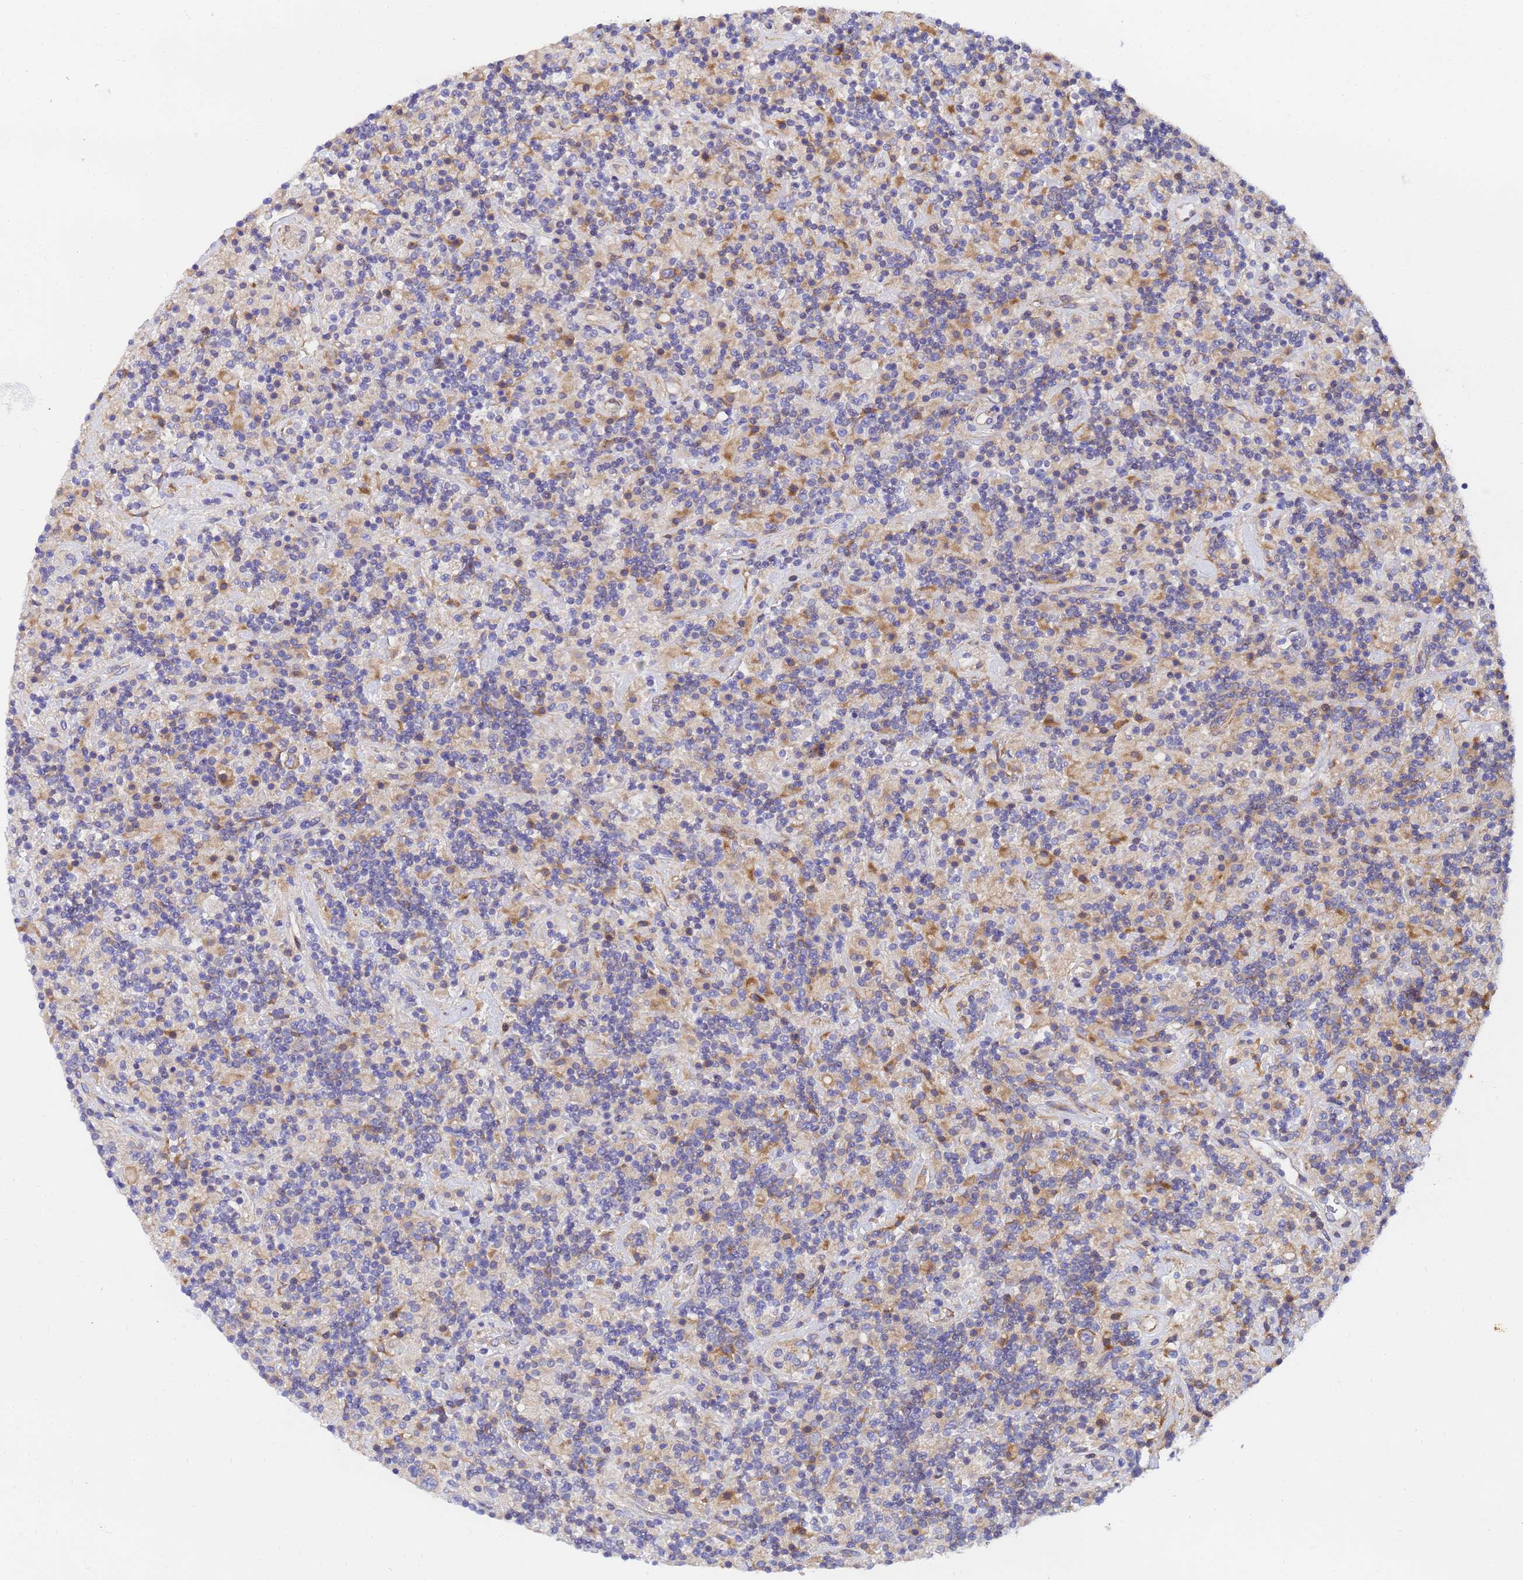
{"staining": {"intensity": "moderate", "quantity": "<25%", "location": "cytoplasmic/membranous"}, "tissue": "lymphoma", "cell_type": "Tumor cells", "image_type": "cancer", "snomed": [{"axis": "morphology", "description": "Hodgkin's disease, NOS"}, {"axis": "topography", "description": "Lymph node"}], "caption": "Lymphoma stained with a brown dye displays moderate cytoplasmic/membranous positive staining in about <25% of tumor cells.", "gene": "POM121", "patient": {"sex": "male", "age": 70}}